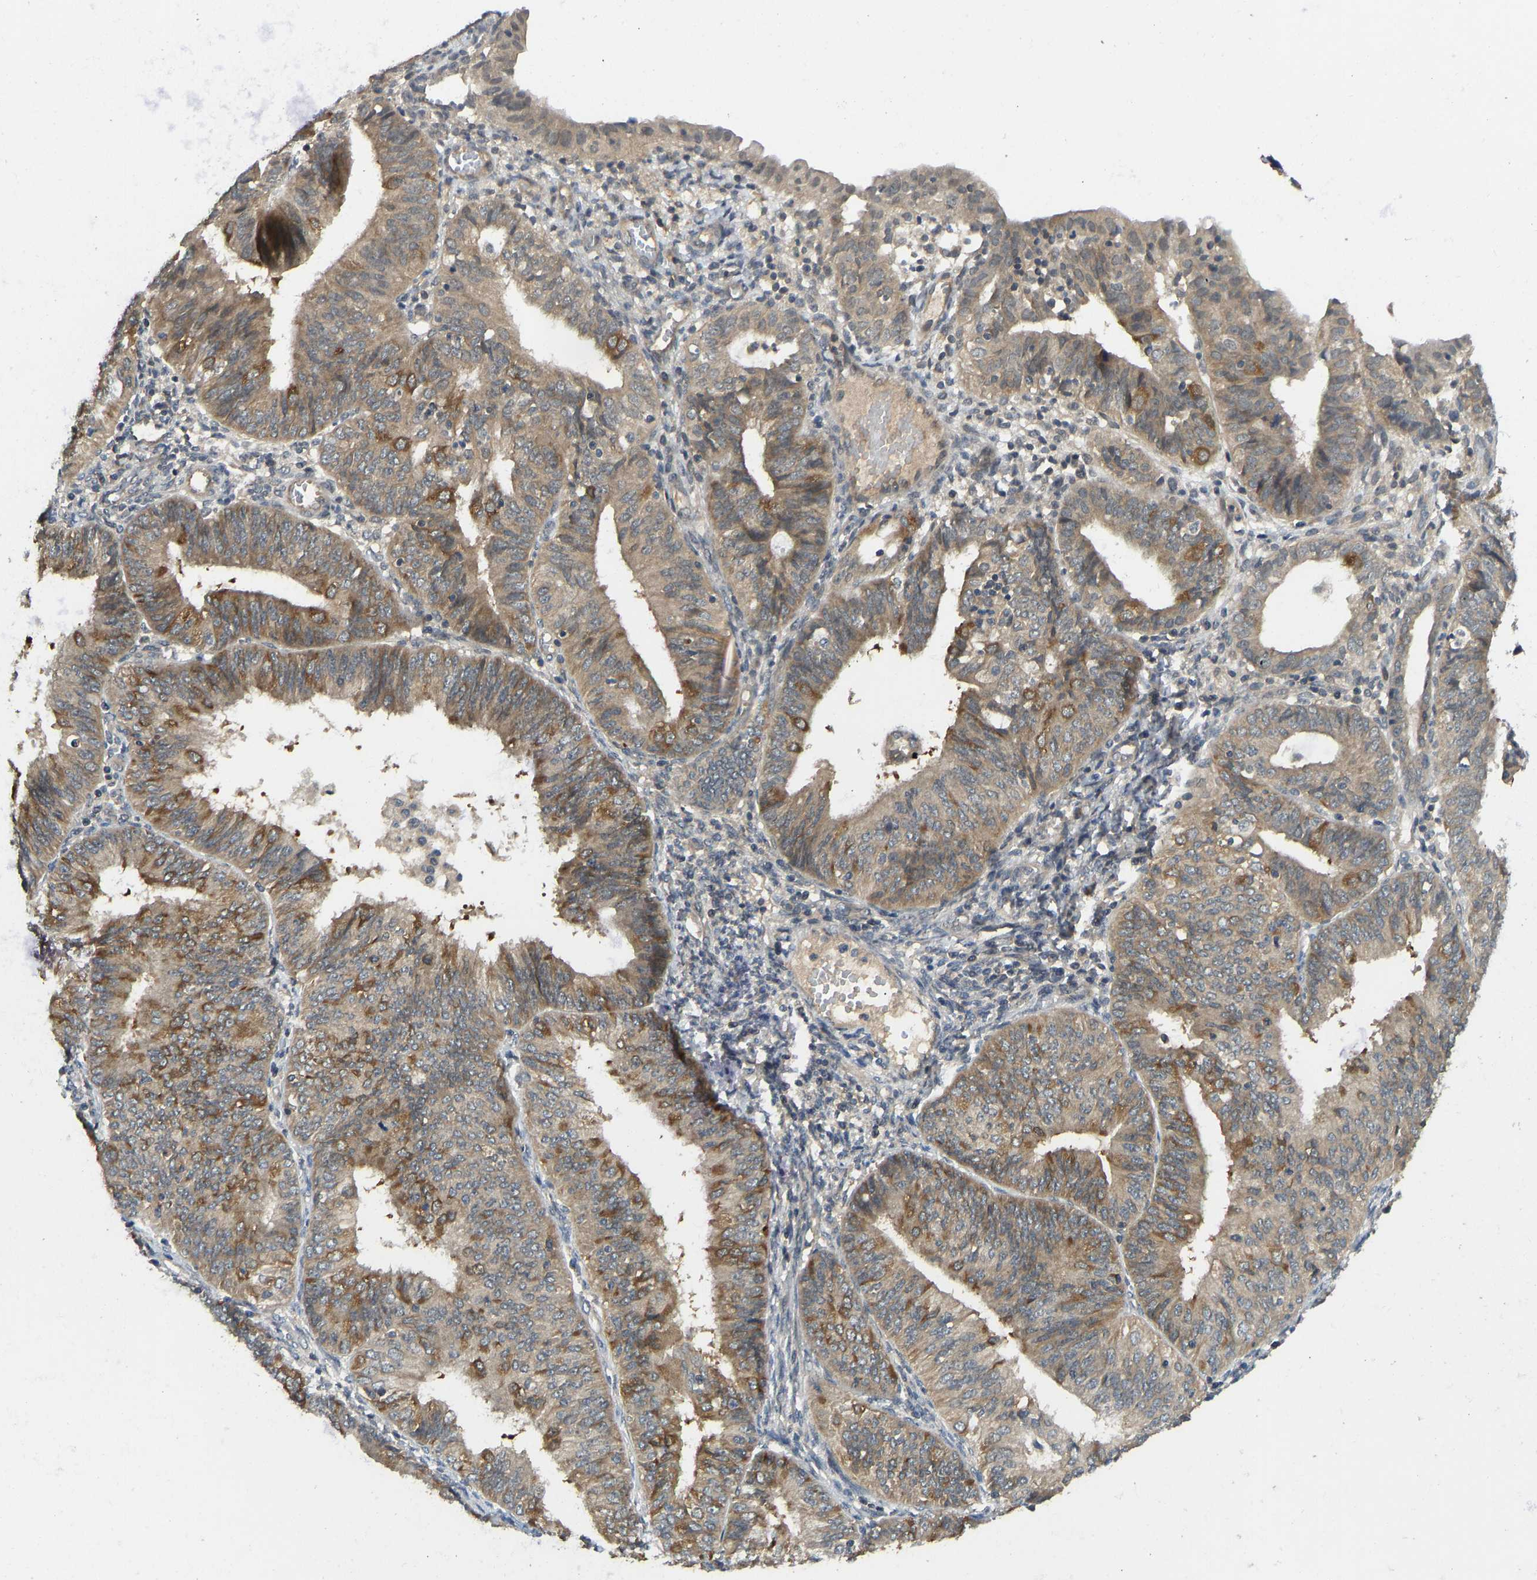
{"staining": {"intensity": "moderate", "quantity": ">75%", "location": "cytoplasmic/membranous"}, "tissue": "endometrial cancer", "cell_type": "Tumor cells", "image_type": "cancer", "snomed": [{"axis": "morphology", "description": "Adenocarcinoma, NOS"}, {"axis": "topography", "description": "Endometrium"}], "caption": "IHC micrograph of neoplastic tissue: human endometrial cancer (adenocarcinoma) stained using immunohistochemistry (IHC) demonstrates medium levels of moderate protein expression localized specifically in the cytoplasmic/membranous of tumor cells, appearing as a cytoplasmic/membranous brown color.", "gene": "NDRG3", "patient": {"sex": "female", "age": 58}}